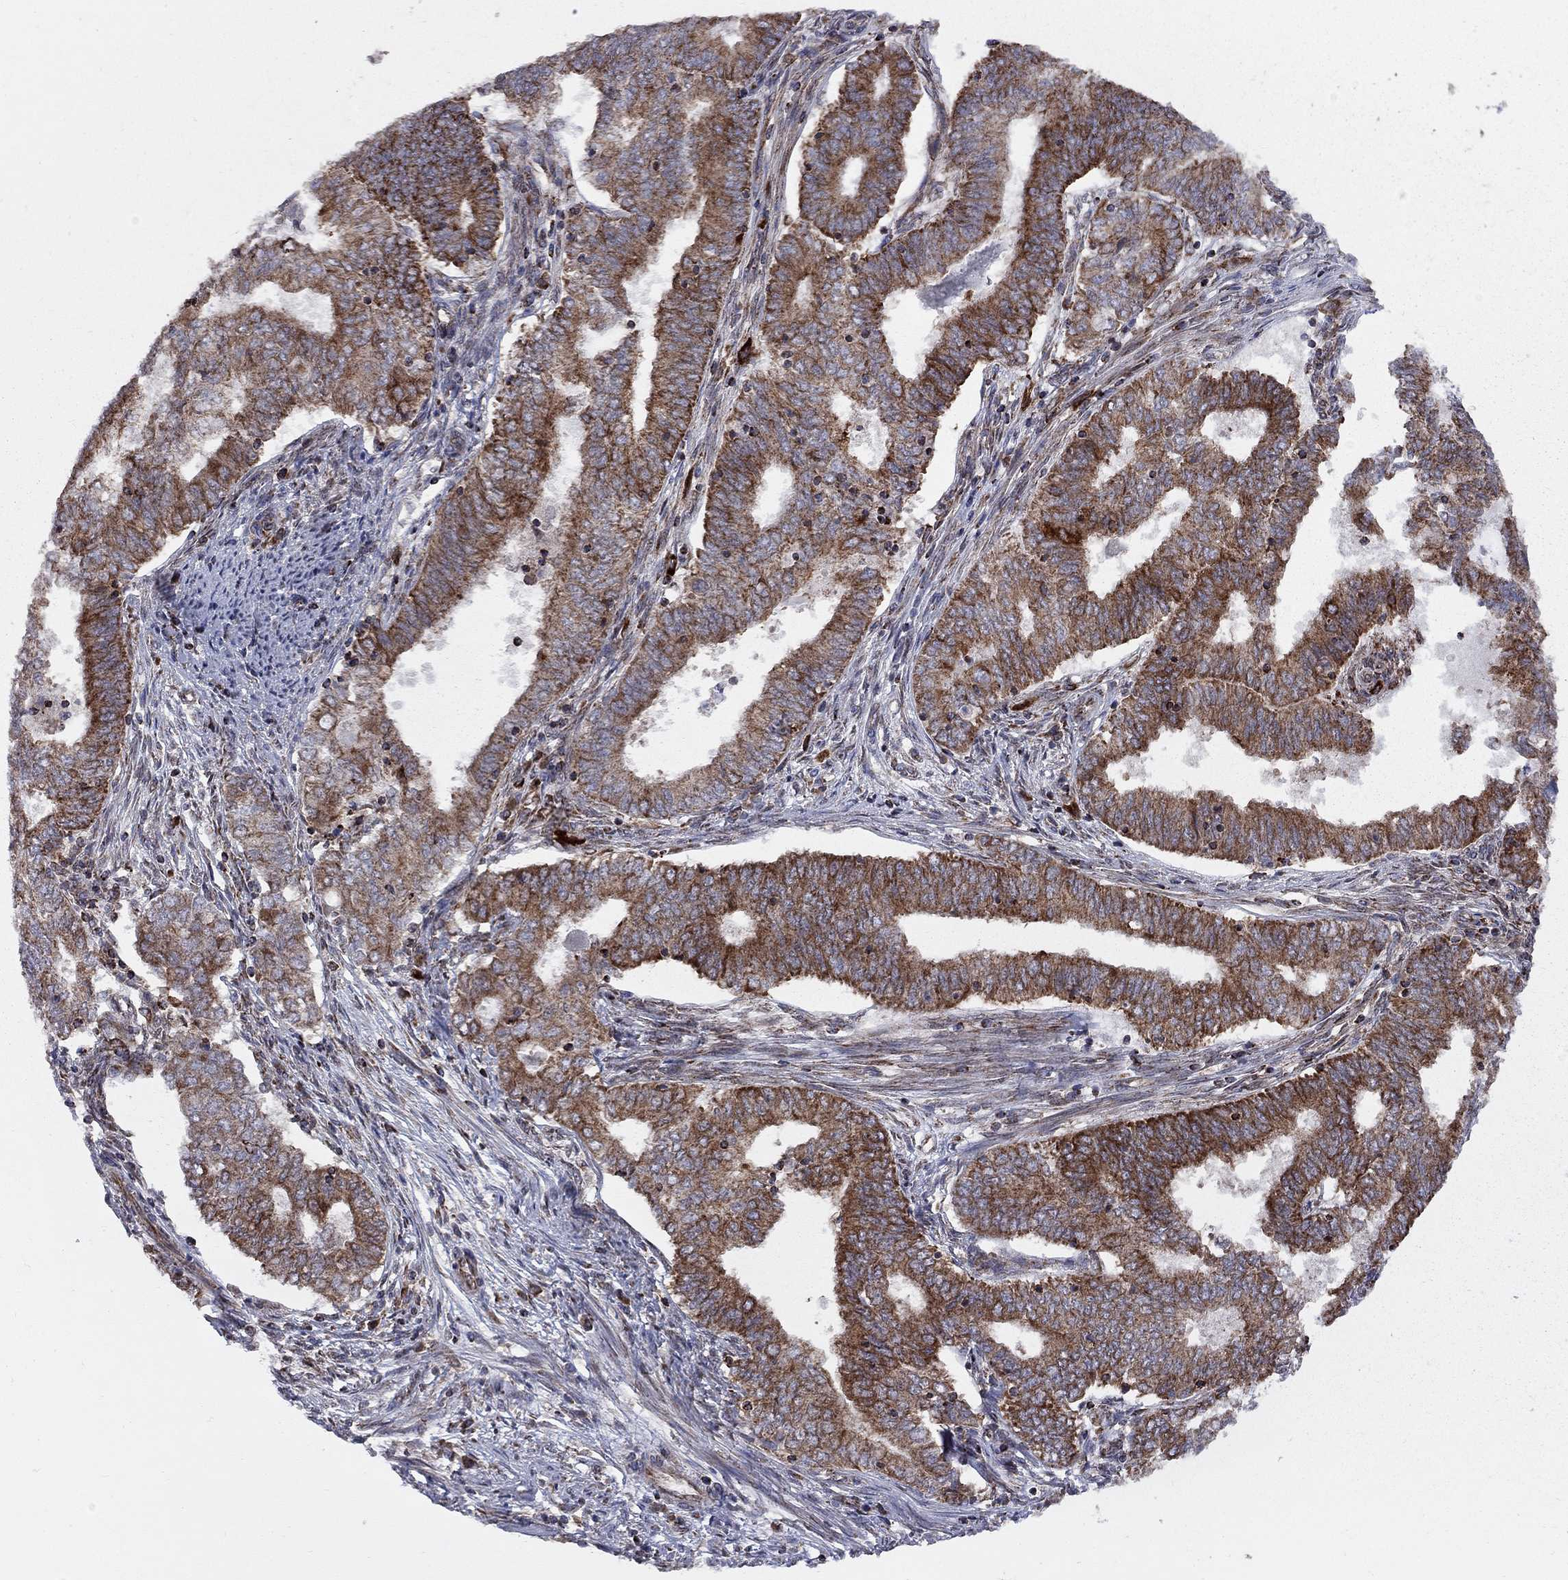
{"staining": {"intensity": "strong", "quantity": "<25%", "location": "cytoplasmic/membranous"}, "tissue": "endometrial cancer", "cell_type": "Tumor cells", "image_type": "cancer", "snomed": [{"axis": "morphology", "description": "Adenocarcinoma, NOS"}, {"axis": "topography", "description": "Endometrium"}], "caption": "A histopathology image of human endometrial adenocarcinoma stained for a protein displays strong cytoplasmic/membranous brown staining in tumor cells.", "gene": "CLPTM1", "patient": {"sex": "female", "age": 62}}